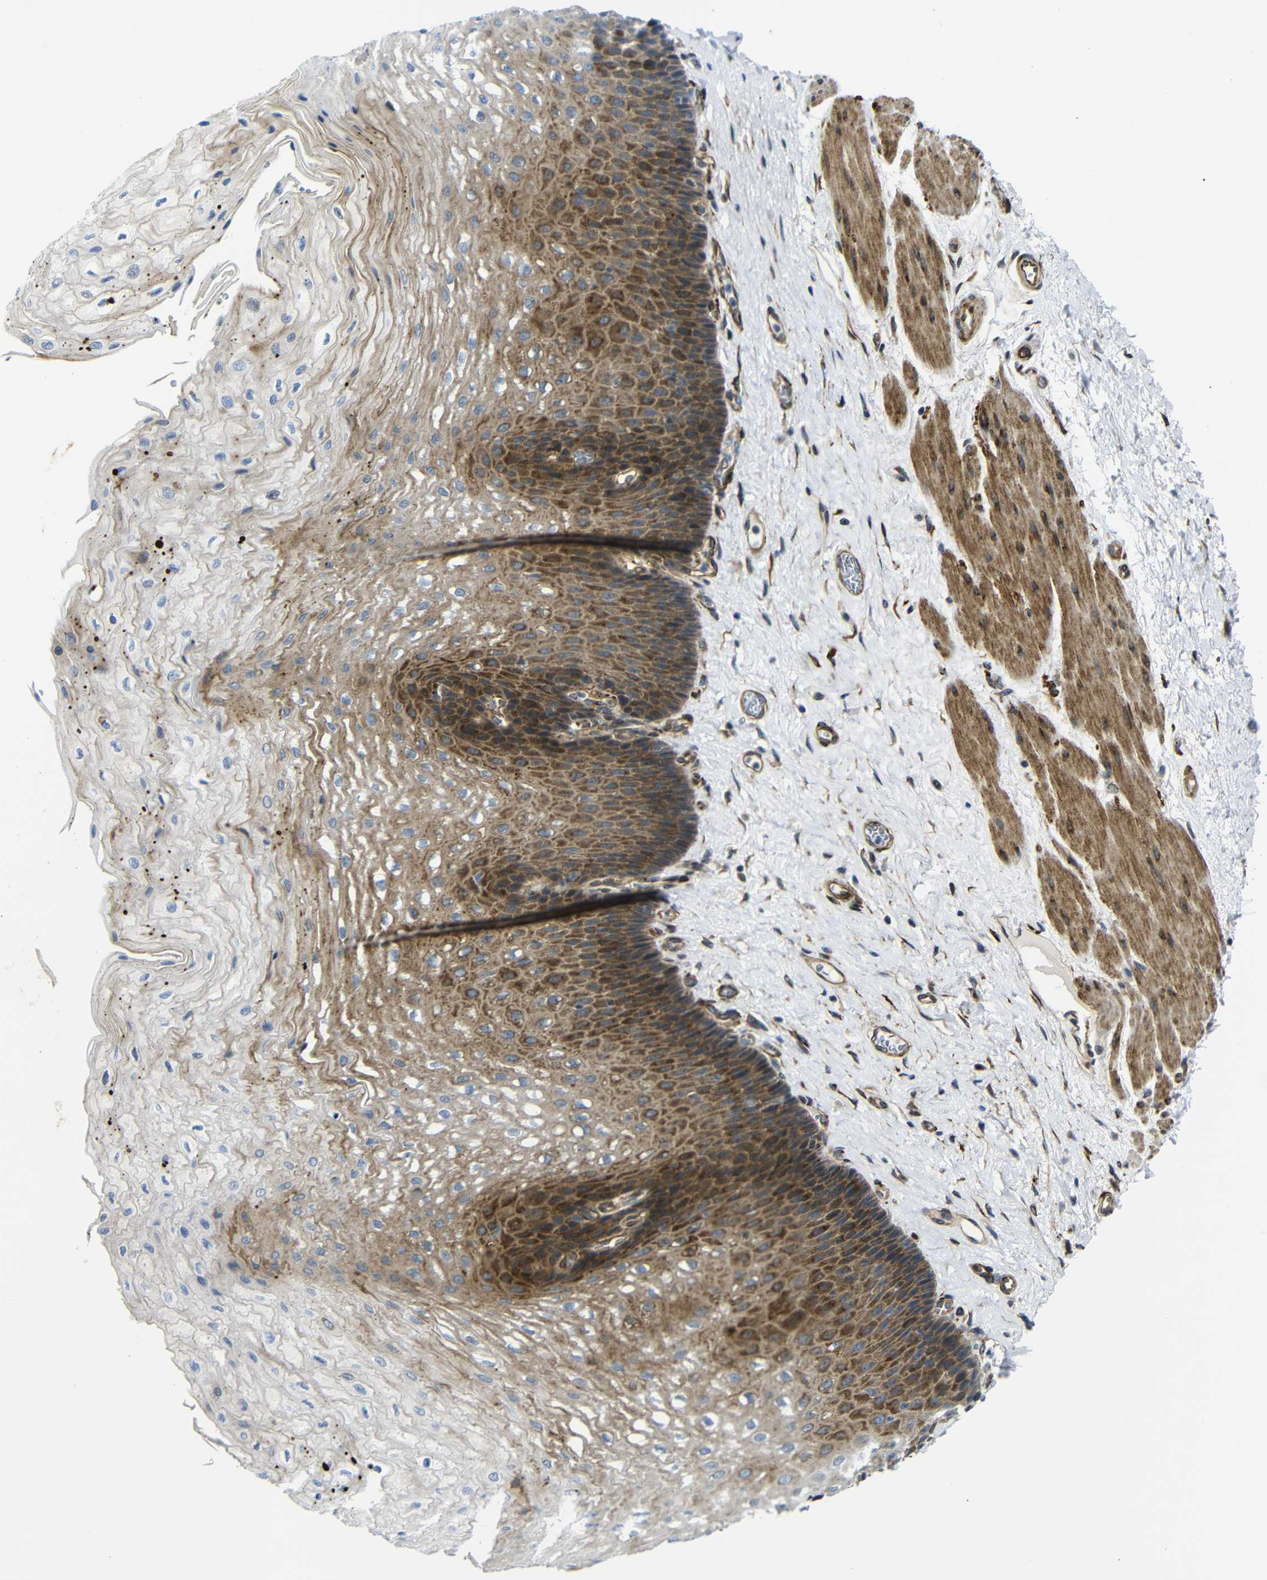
{"staining": {"intensity": "strong", "quantity": "25%-75%", "location": "cytoplasmic/membranous"}, "tissue": "esophagus", "cell_type": "Squamous epithelial cells", "image_type": "normal", "snomed": [{"axis": "morphology", "description": "Normal tissue, NOS"}, {"axis": "topography", "description": "Esophagus"}], "caption": "Immunohistochemistry histopathology image of unremarkable esophagus: esophagus stained using immunohistochemistry reveals high levels of strong protein expression localized specifically in the cytoplasmic/membranous of squamous epithelial cells, appearing as a cytoplasmic/membranous brown color.", "gene": "PARP14", "patient": {"sex": "female", "age": 72}}